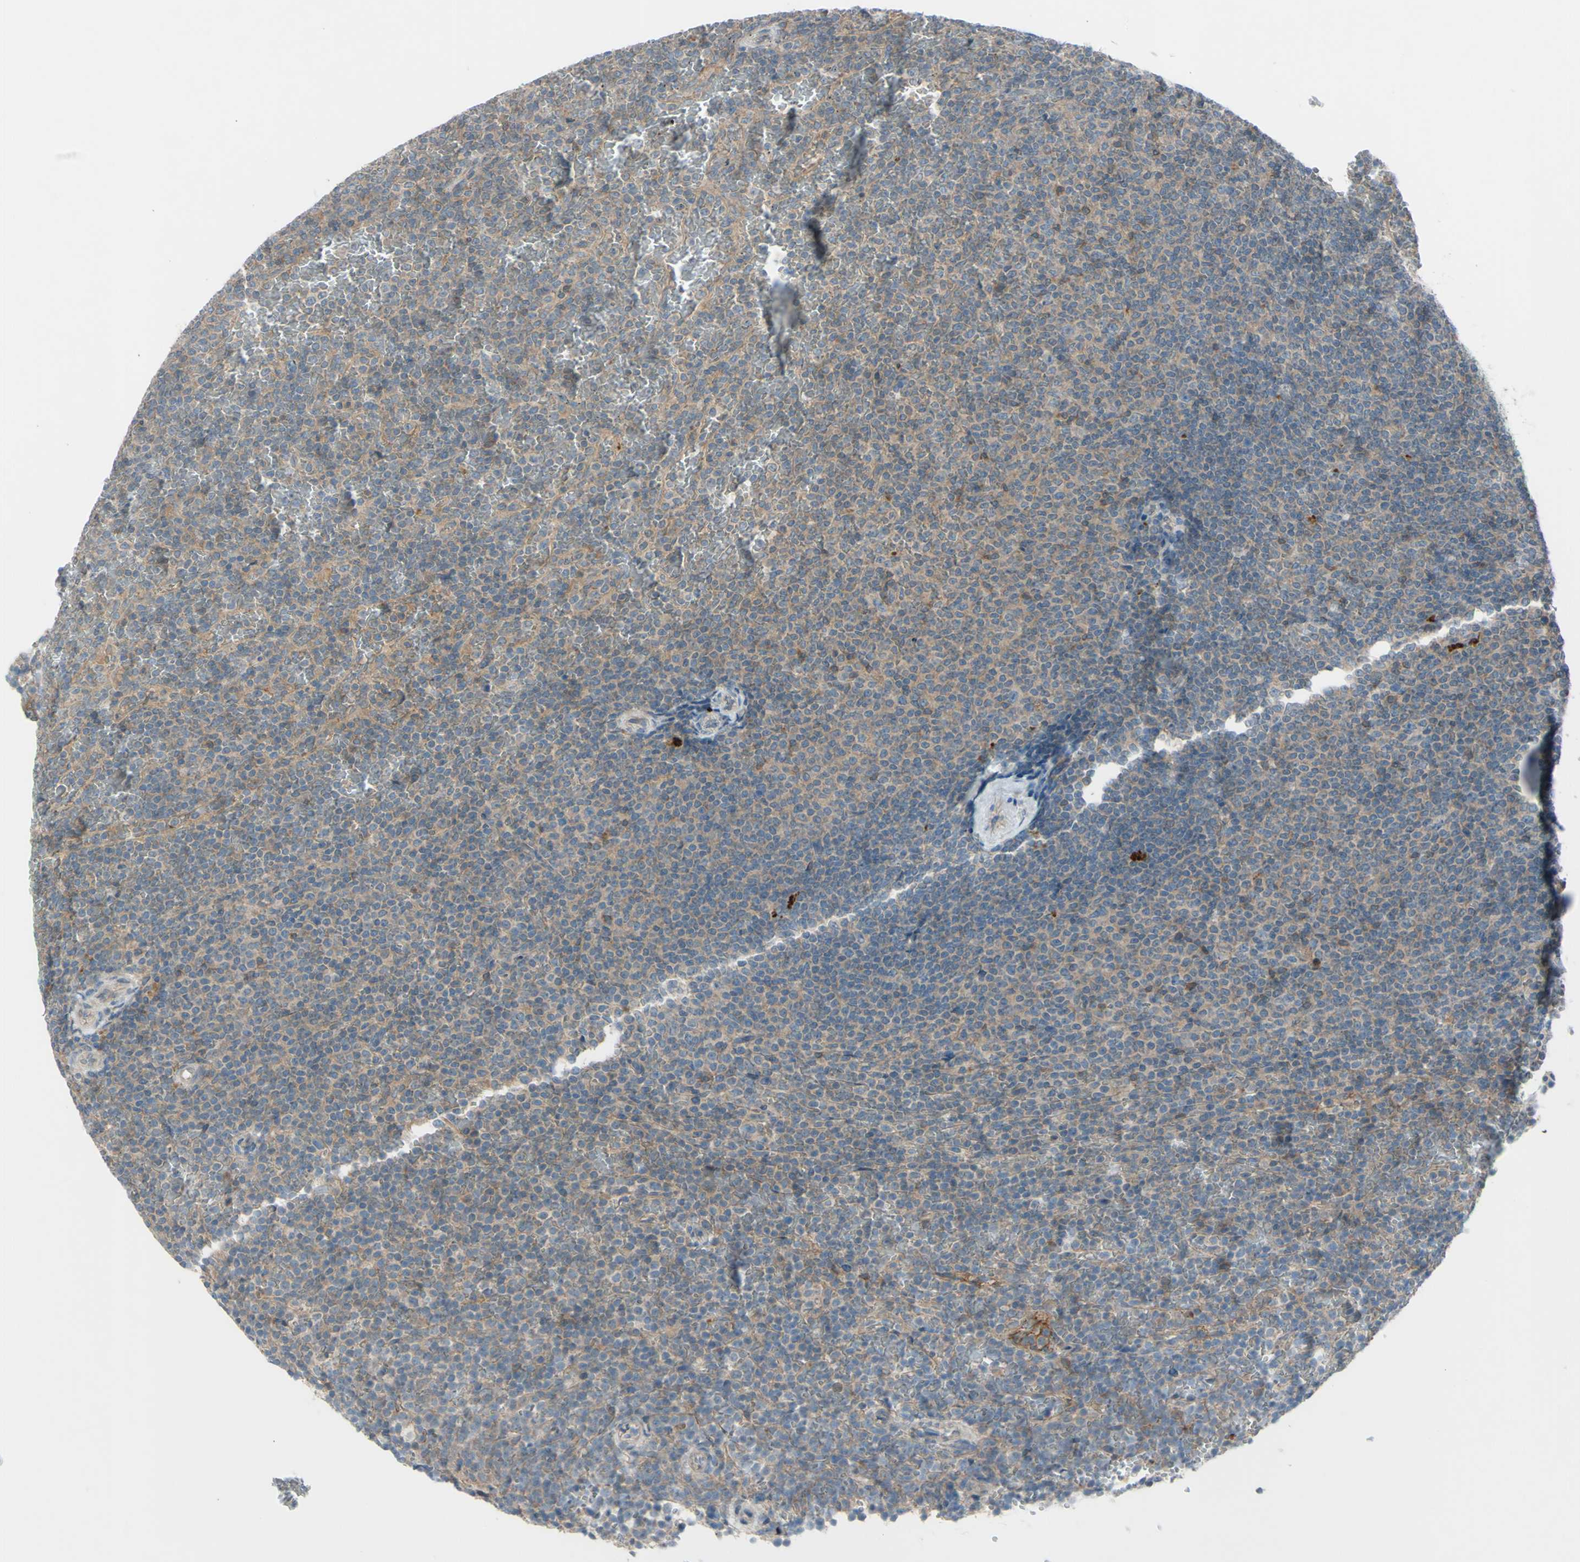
{"staining": {"intensity": "weak", "quantity": ">75%", "location": "cytoplasmic/membranous"}, "tissue": "lymphoma", "cell_type": "Tumor cells", "image_type": "cancer", "snomed": [{"axis": "morphology", "description": "Malignant lymphoma, non-Hodgkin's type, Low grade"}, {"axis": "topography", "description": "Spleen"}], "caption": "Immunohistochemistry (IHC) of lymphoma reveals low levels of weak cytoplasmic/membranous expression in approximately >75% of tumor cells. (Brightfield microscopy of DAB IHC at high magnification).", "gene": "AFP", "patient": {"sex": "female", "age": 77}}